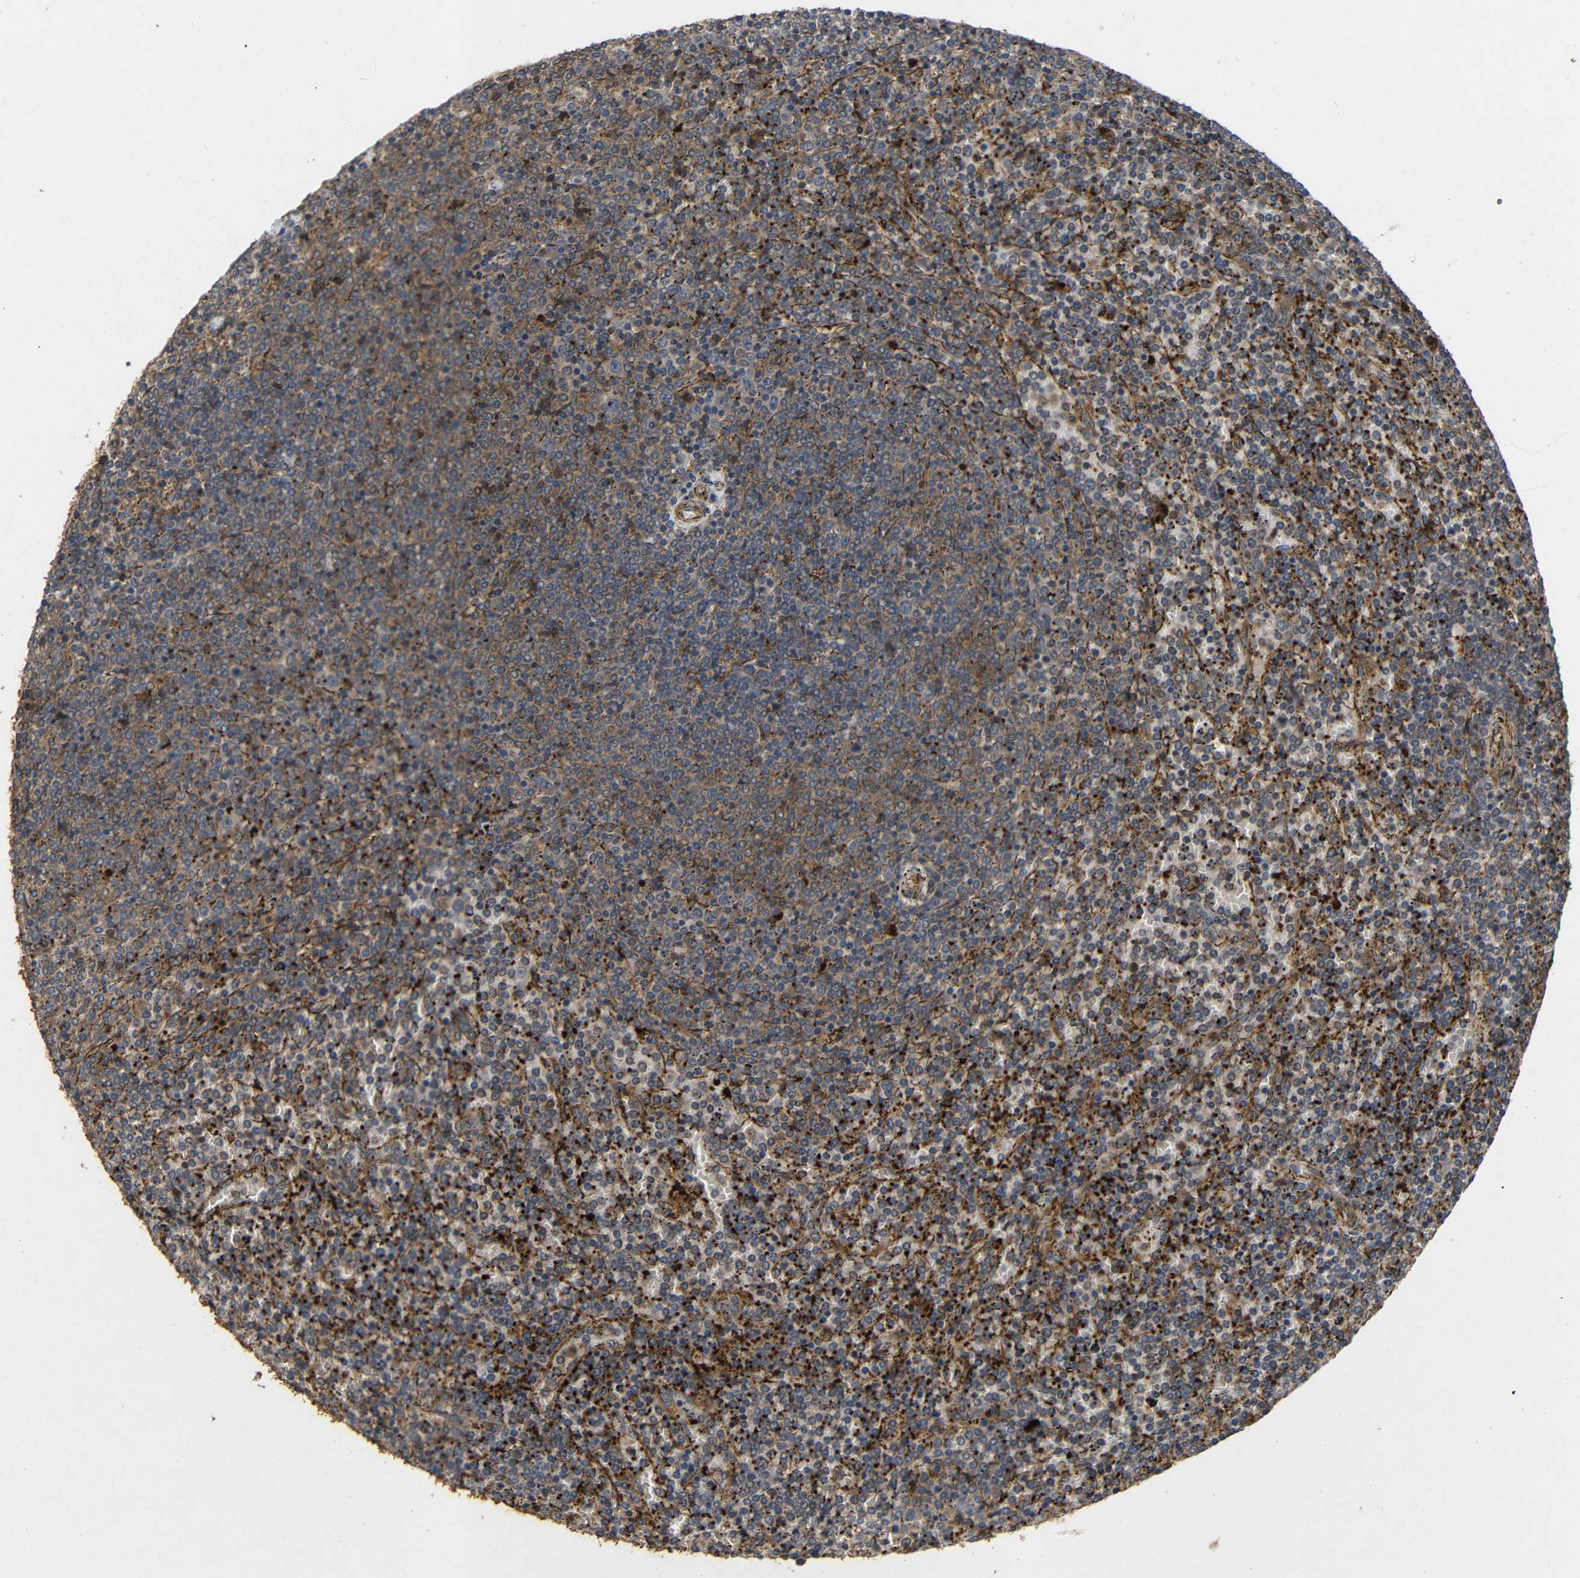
{"staining": {"intensity": "weak", "quantity": ">75%", "location": "cytoplasmic/membranous"}, "tissue": "lymphoma", "cell_type": "Tumor cells", "image_type": "cancer", "snomed": [{"axis": "morphology", "description": "Malignant lymphoma, non-Hodgkin's type, Low grade"}, {"axis": "topography", "description": "Spleen"}], "caption": "The photomicrograph demonstrates a brown stain indicating the presence of a protein in the cytoplasmic/membranous of tumor cells in lymphoma.", "gene": "EIF2S1", "patient": {"sex": "female", "age": 77}}